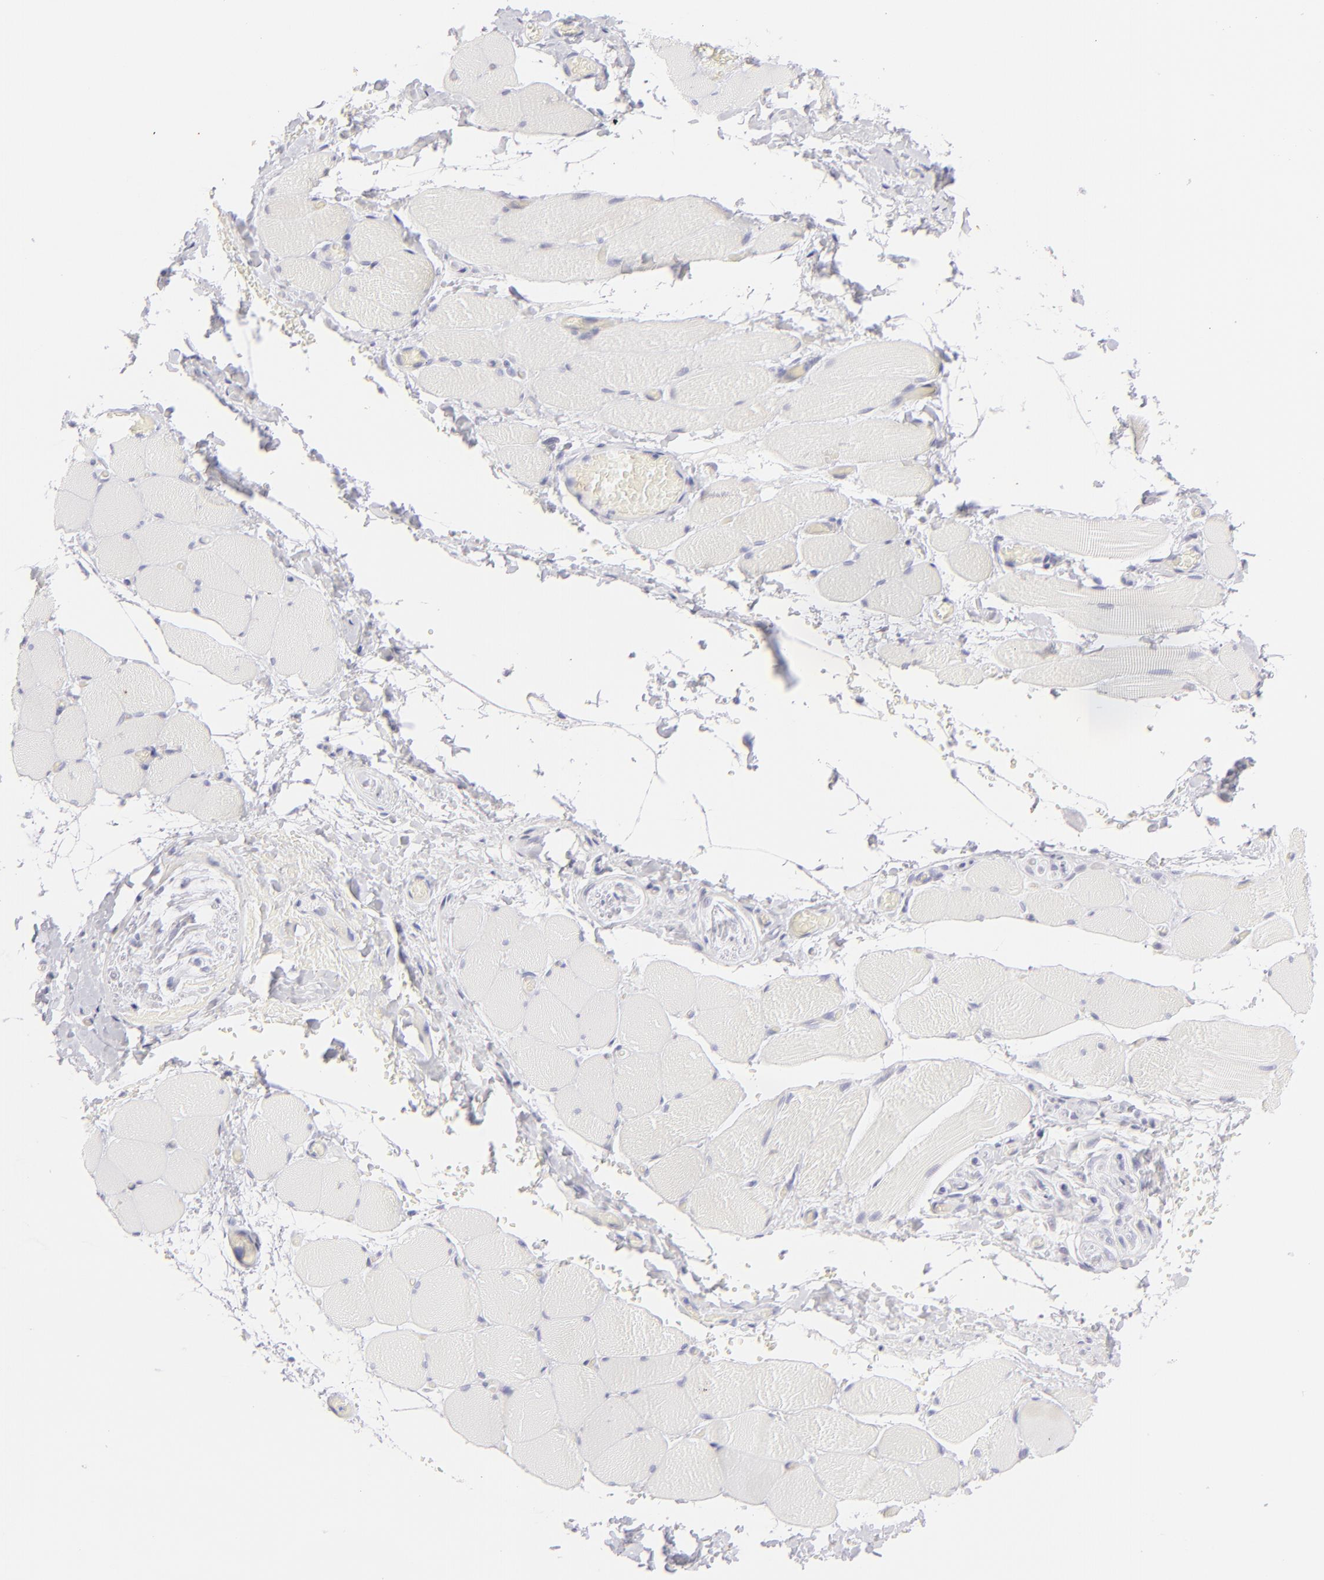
{"staining": {"intensity": "negative", "quantity": "none", "location": "none"}, "tissue": "skeletal muscle", "cell_type": "Myocytes", "image_type": "normal", "snomed": [{"axis": "morphology", "description": "Normal tissue, NOS"}, {"axis": "topography", "description": "Skeletal muscle"}, {"axis": "topography", "description": "Soft tissue"}], "caption": "Immunohistochemistry photomicrograph of unremarkable skeletal muscle: skeletal muscle stained with DAB shows no significant protein expression in myocytes.", "gene": "FCER2", "patient": {"sex": "female", "age": 58}}